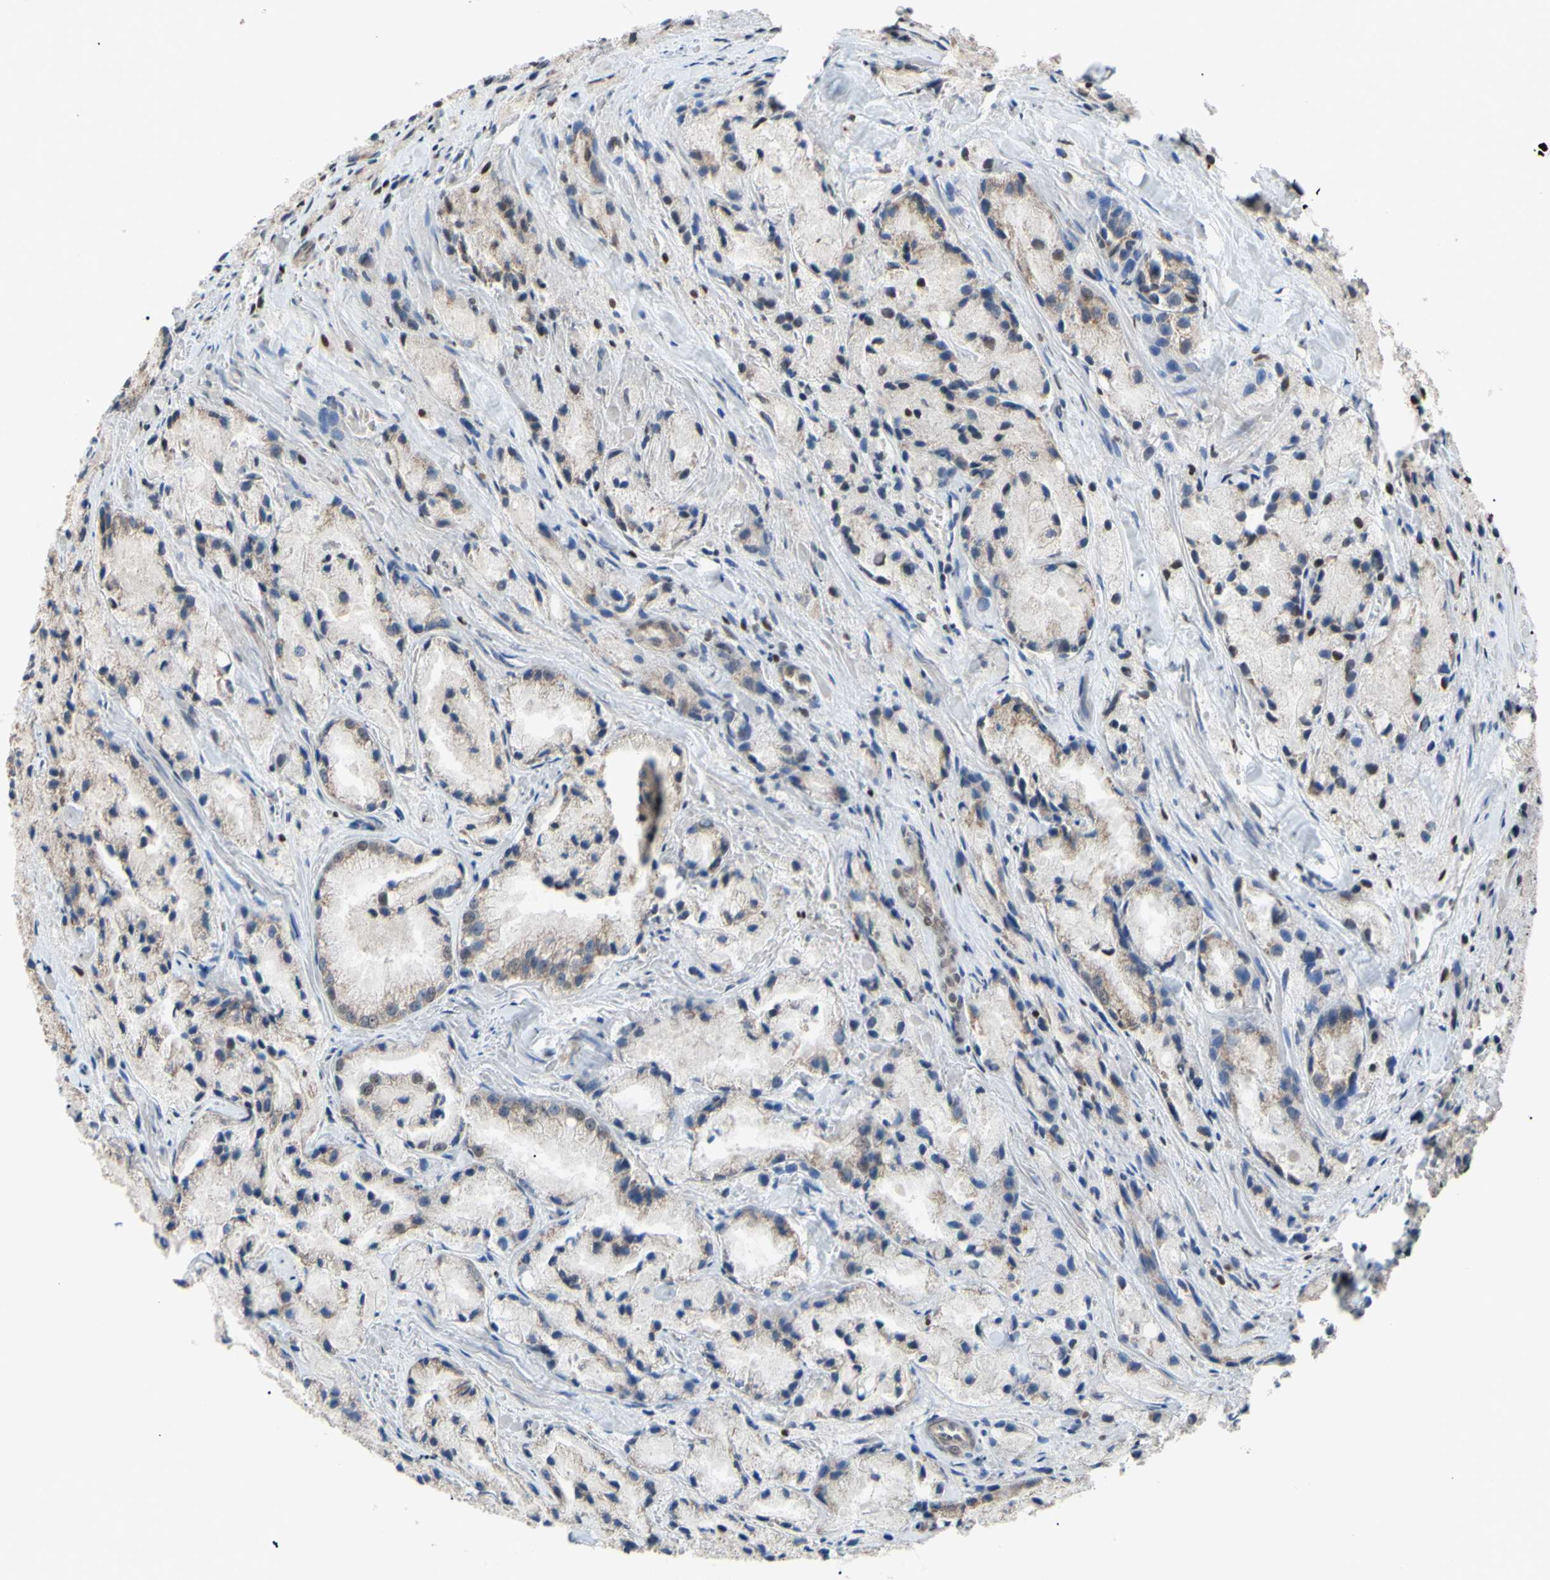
{"staining": {"intensity": "negative", "quantity": "none", "location": "none"}, "tissue": "prostate cancer", "cell_type": "Tumor cells", "image_type": "cancer", "snomed": [{"axis": "morphology", "description": "Adenocarcinoma, Low grade"}, {"axis": "topography", "description": "Prostate"}], "caption": "An immunohistochemistry (IHC) image of prostate cancer is shown. There is no staining in tumor cells of prostate cancer.", "gene": "SP4", "patient": {"sex": "male", "age": 64}}